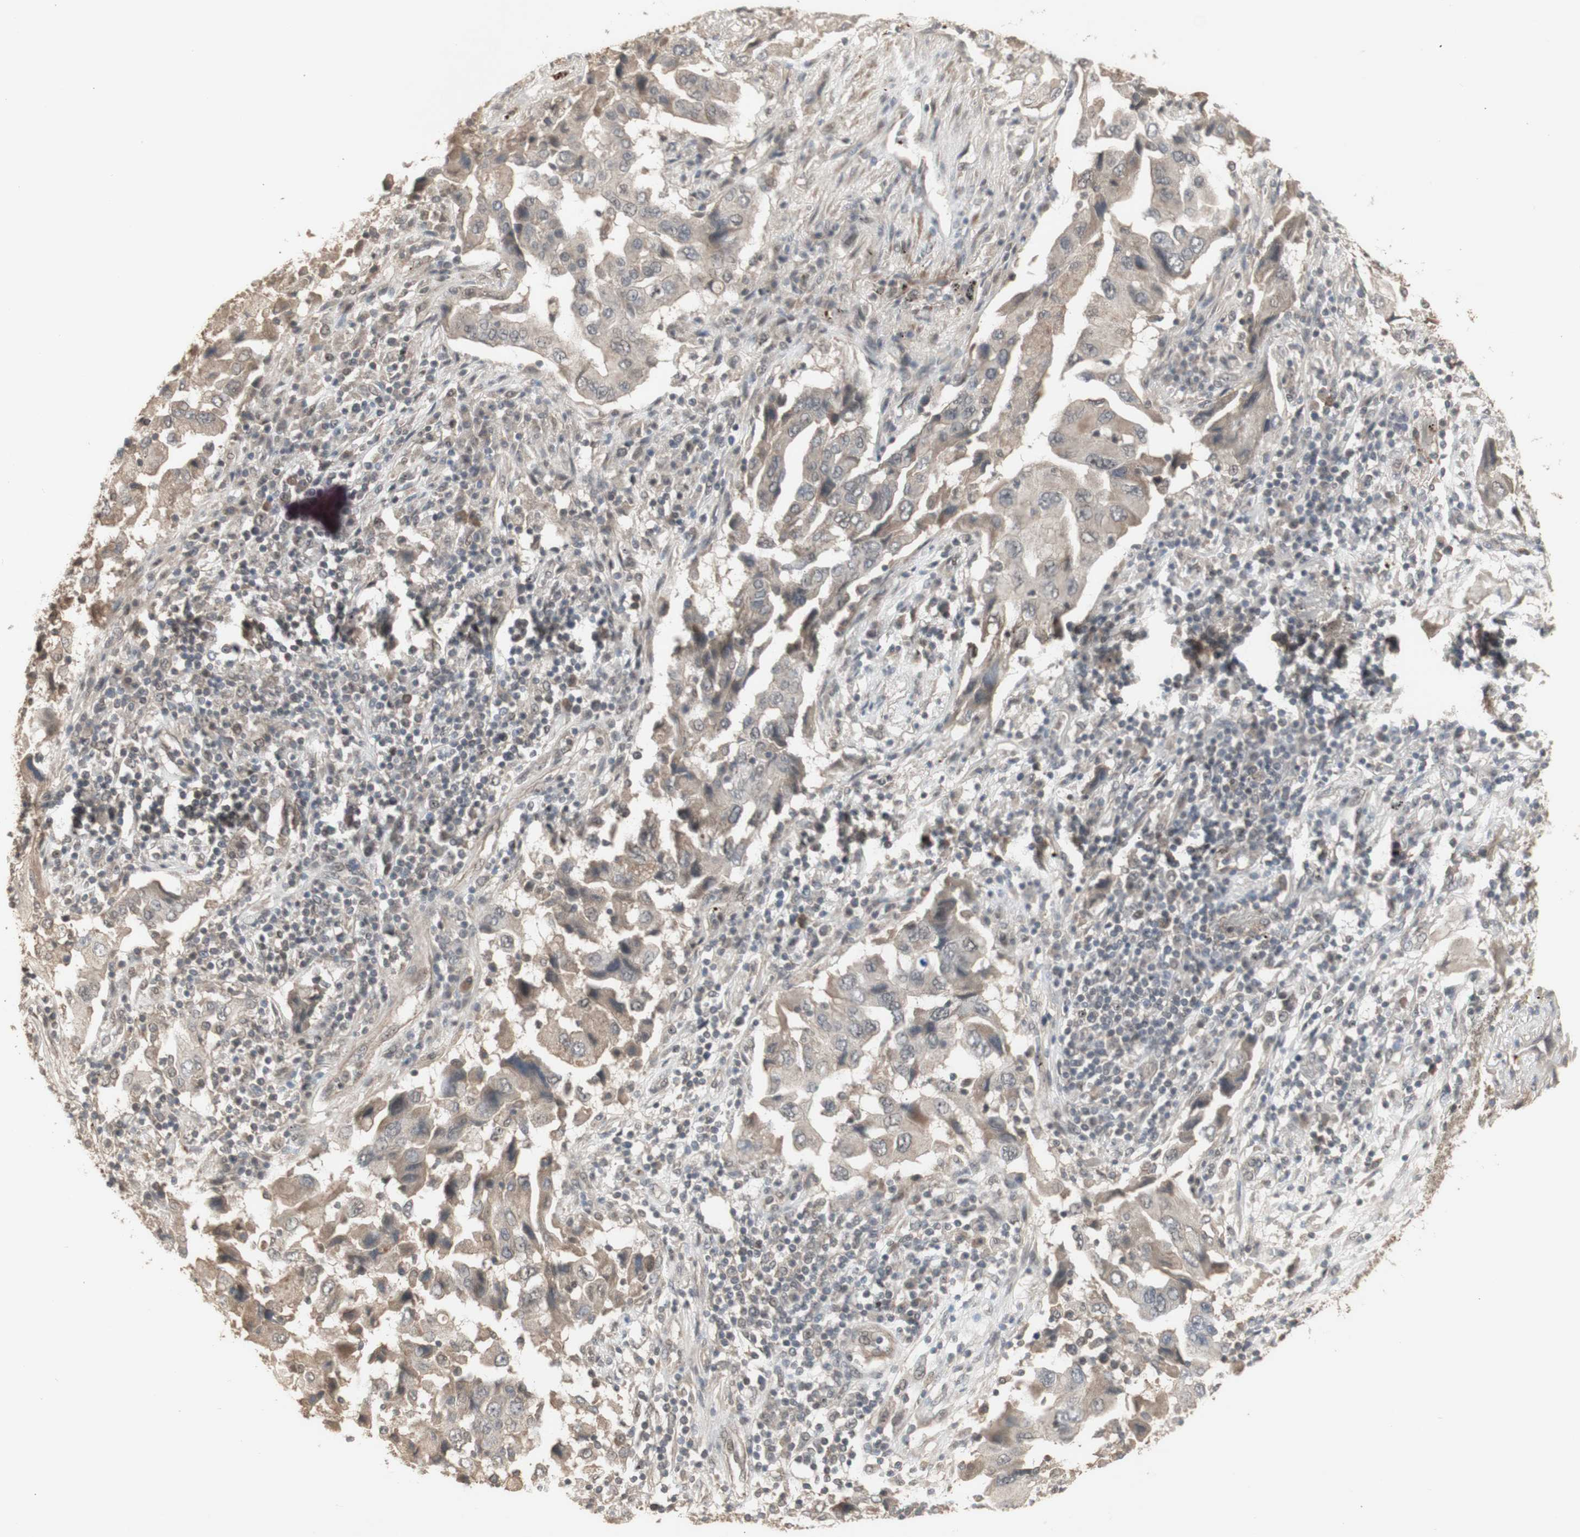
{"staining": {"intensity": "weak", "quantity": ">75%", "location": "cytoplasmic/membranous"}, "tissue": "lung cancer", "cell_type": "Tumor cells", "image_type": "cancer", "snomed": [{"axis": "morphology", "description": "Adenocarcinoma, NOS"}, {"axis": "topography", "description": "Lung"}], "caption": "Immunohistochemical staining of human adenocarcinoma (lung) shows low levels of weak cytoplasmic/membranous protein positivity in about >75% of tumor cells.", "gene": "ALOX12", "patient": {"sex": "female", "age": 65}}